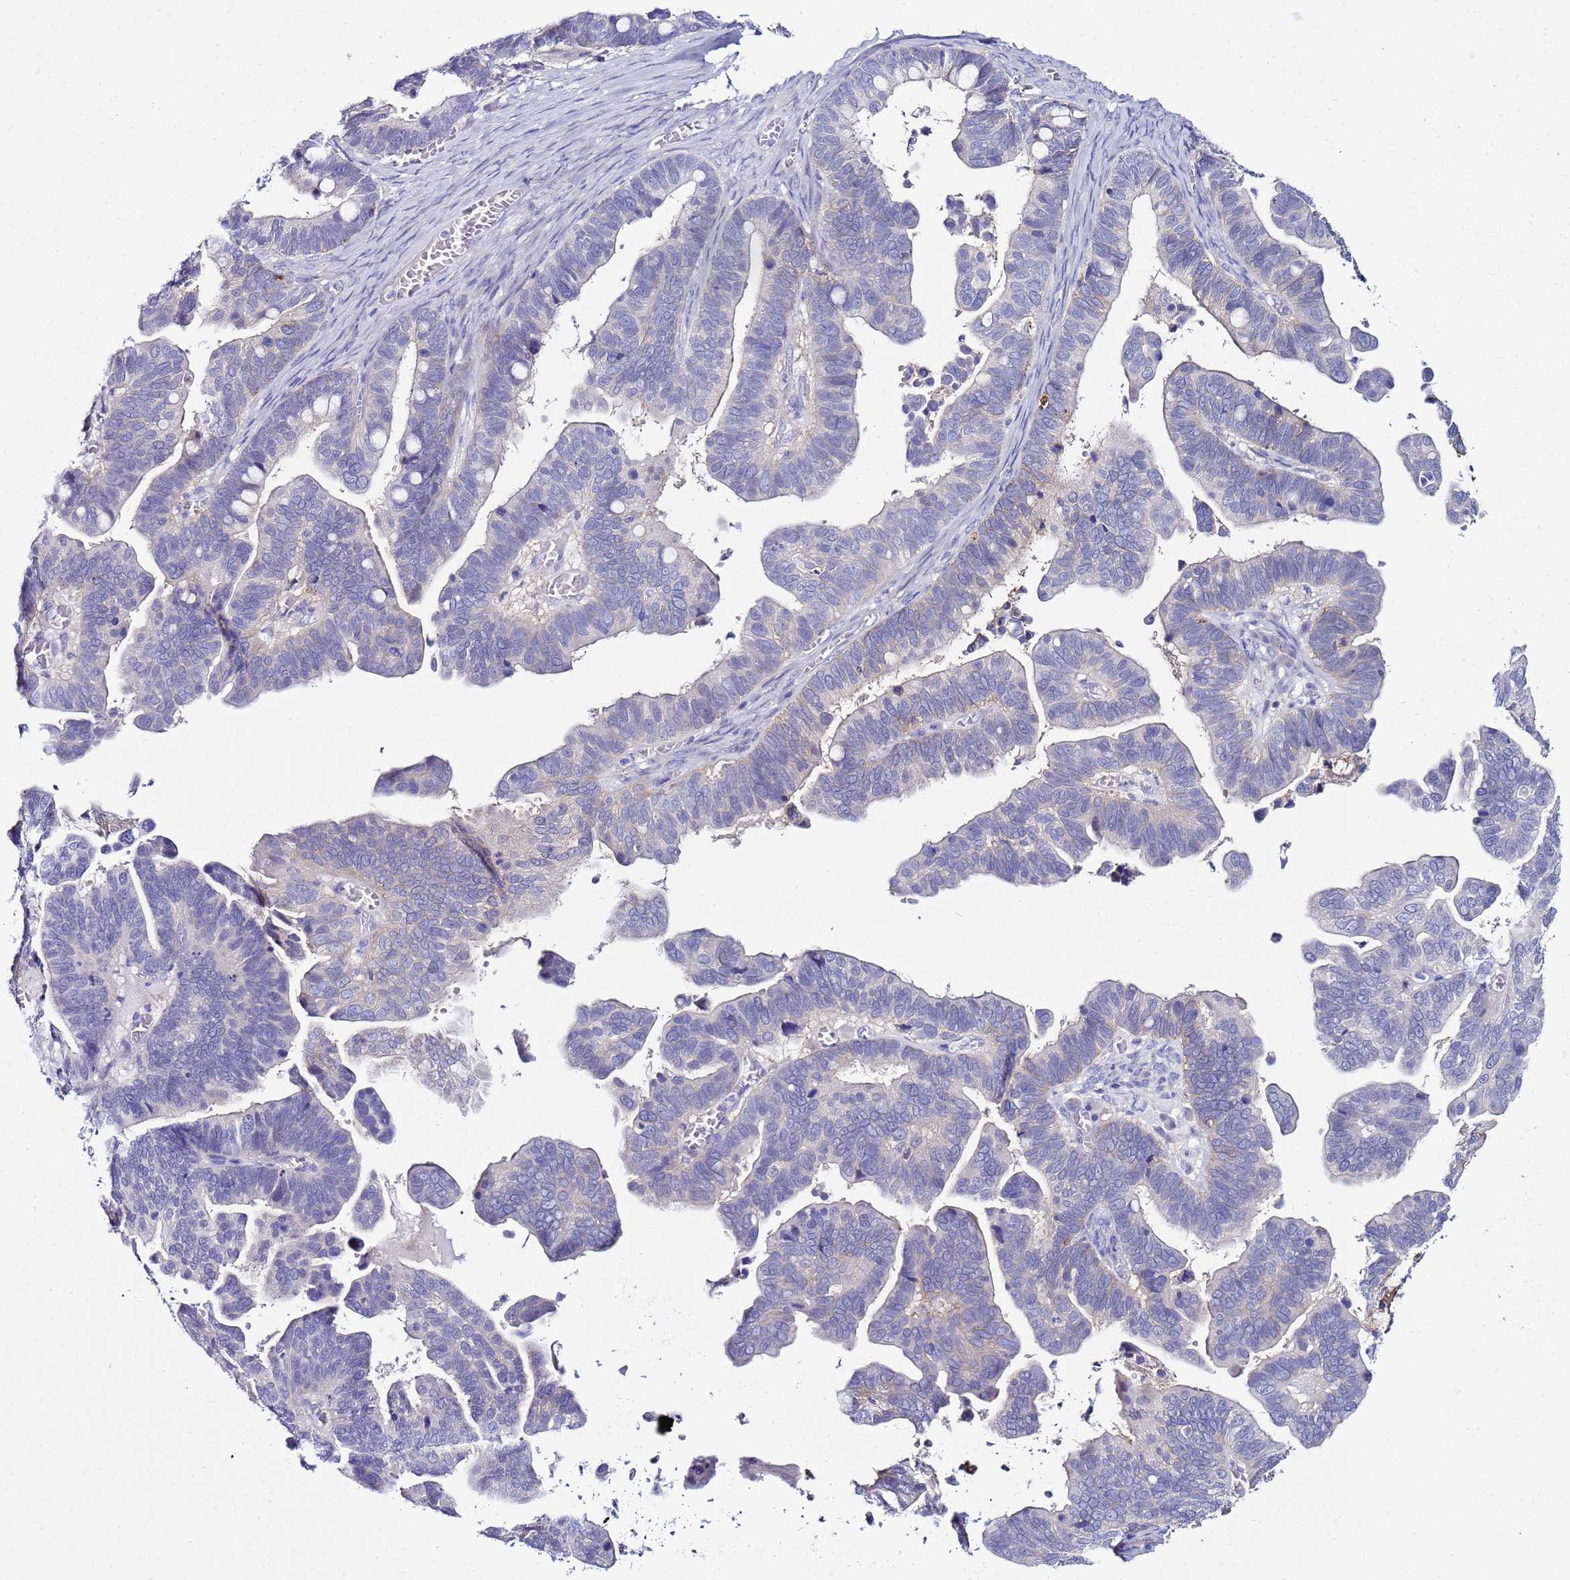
{"staining": {"intensity": "negative", "quantity": "none", "location": "none"}, "tissue": "ovarian cancer", "cell_type": "Tumor cells", "image_type": "cancer", "snomed": [{"axis": "morphology", "description": "Cystadenocarcinoma, serous, NOS"}, {"axis": "topography", "description": "Ovary"}], "caption": "Ovarian serous cystadenocarcinoma was stained to show a protein in brown. There is no significant positivity in tumor cells. (DAB immunohistochemistry (IHC), high magnification).", "gene": "GPN3", "patient": {"sex": "female", "age": 56}}